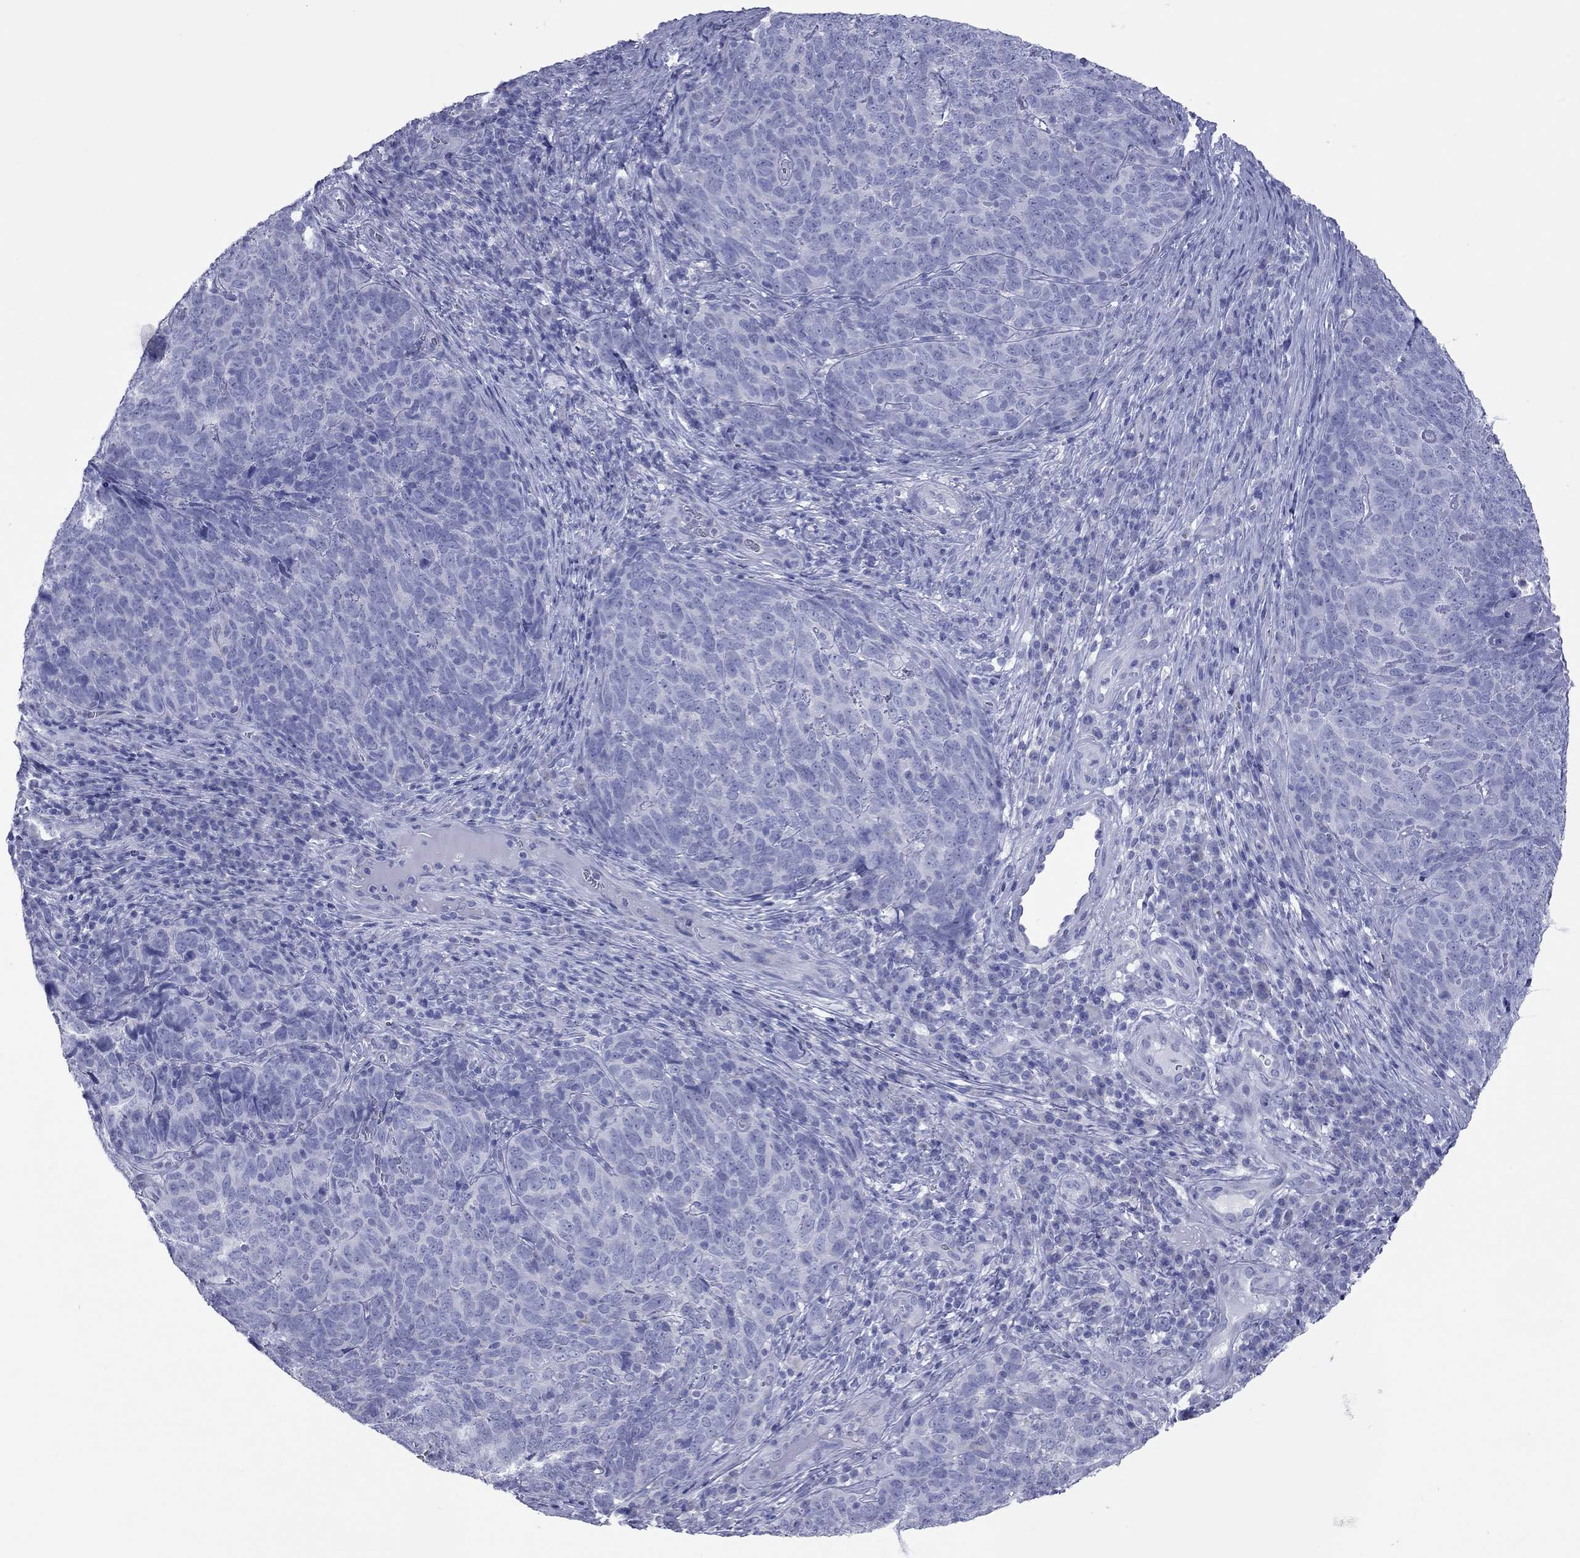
{"staining": {"intensity": "negative", "quantity": "none", "location": "none"}, "tissue": "skin cancer", "cell_type": "Tumor cells", "image_type": "cancer", "snomed": [{"axis": "morphology", "description": "Squamous cell carcinoma, NOS"}, {"axis": "topography", "description": "Skin"}, {"axis": "topography", "description": "Anal"}], "caption": "The image displays no significant positivity in tumor cells of skin cancer (squamous cell carcinoma).", "gene": "VSIG10", "patient": {"sex": "female", "age": 51}}